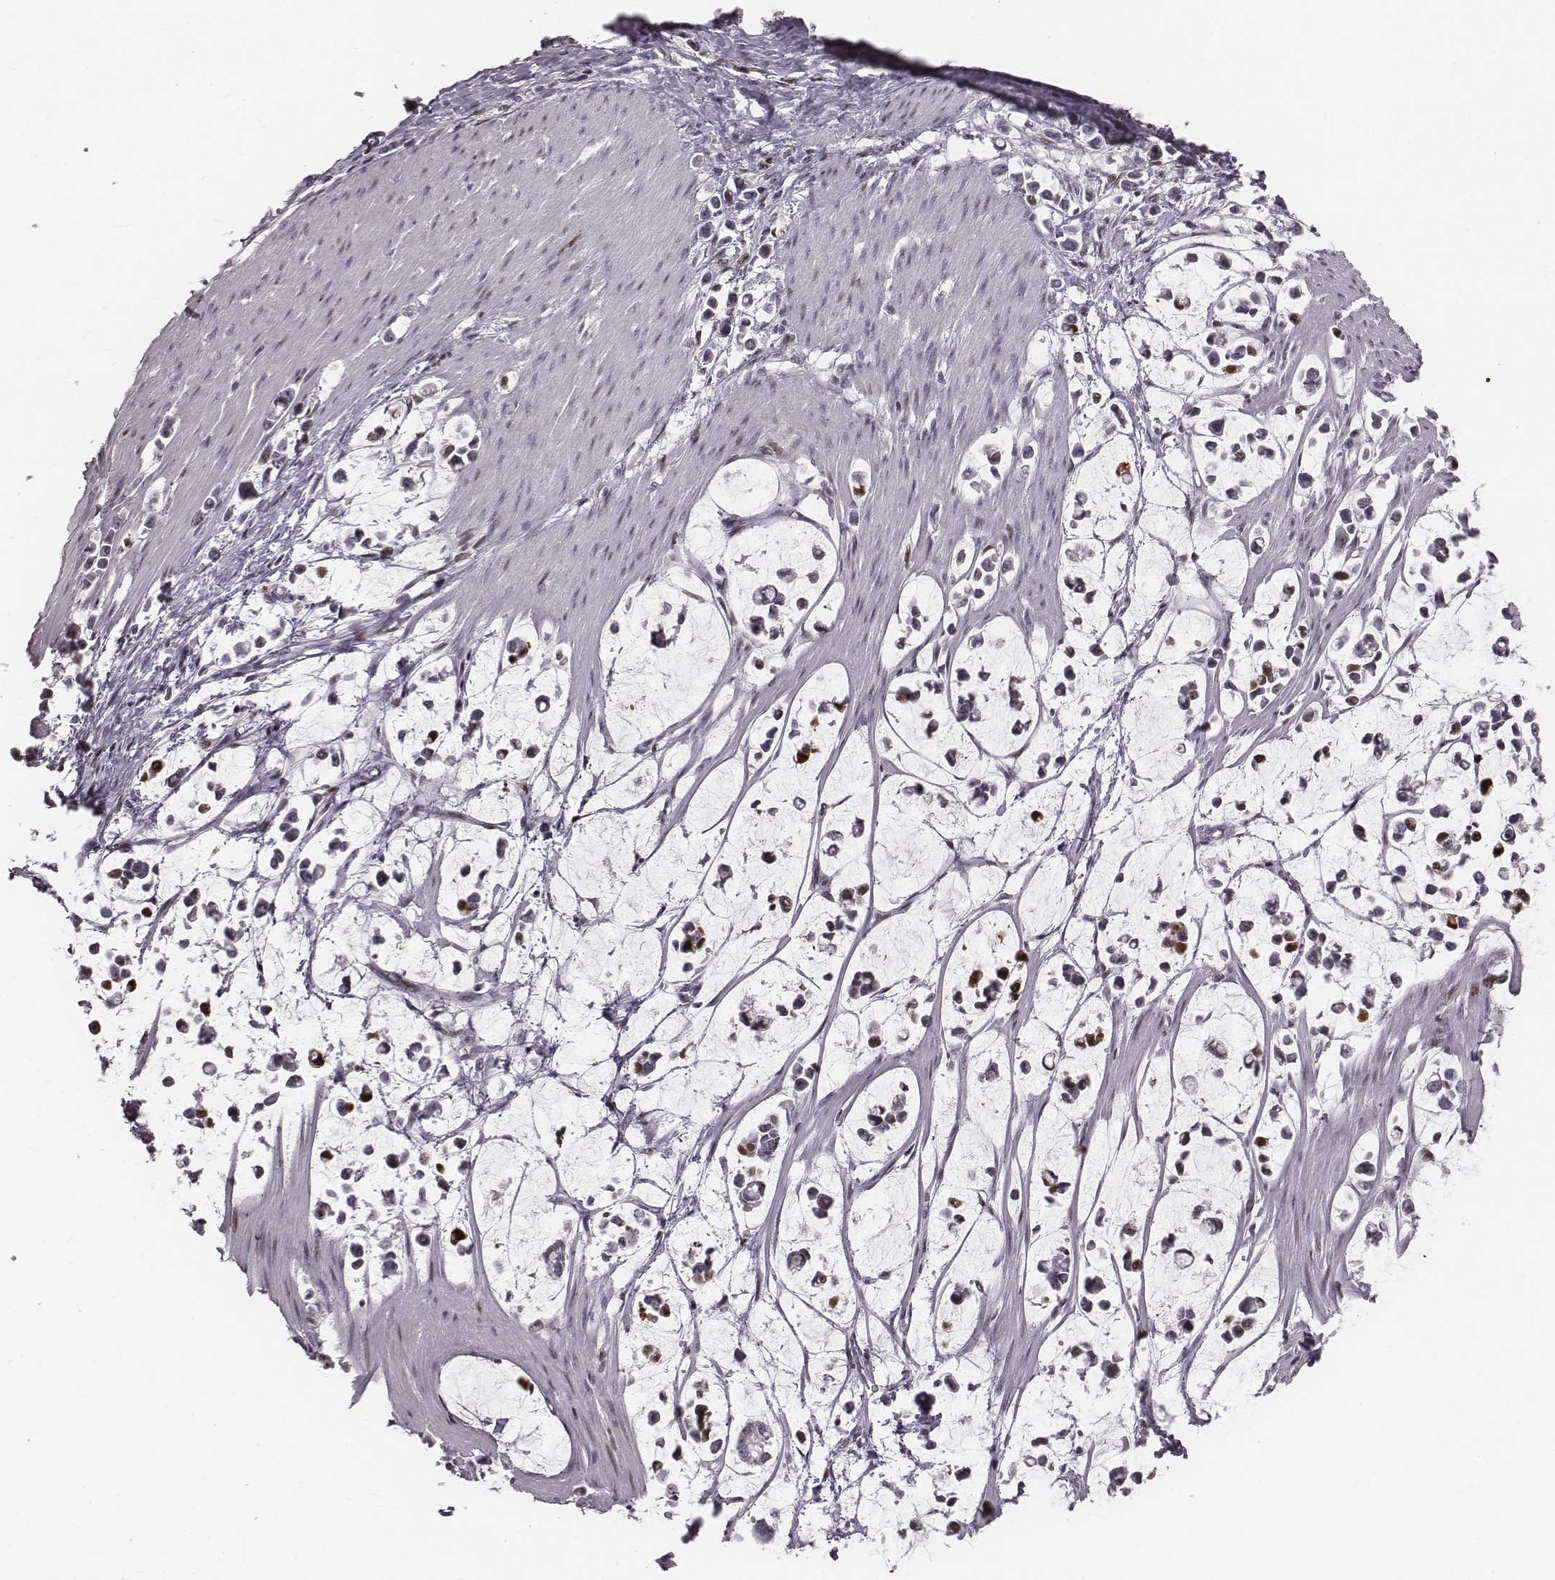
{"staining": {"intensity": "negative", "quantity": "none", "location": "none"}, "tissue": "stomach cancer", "cell_type": "Tumor cells", "image_type": "cancer", "snomed": [{"axis": "morphology", "description": "Adenocarcinoma, NOS"}, {"axis": "topography", "description": "Stomach"}], "caption": "High magnification brightfield microscopy of adenocarcinoma (stomach) stained with DAB (brown) and counterstained with hematoxylin (blue): tumor cells show no significant staining.", "gene": "NDC1", "patient": {"sex": "male", "age": 82}}